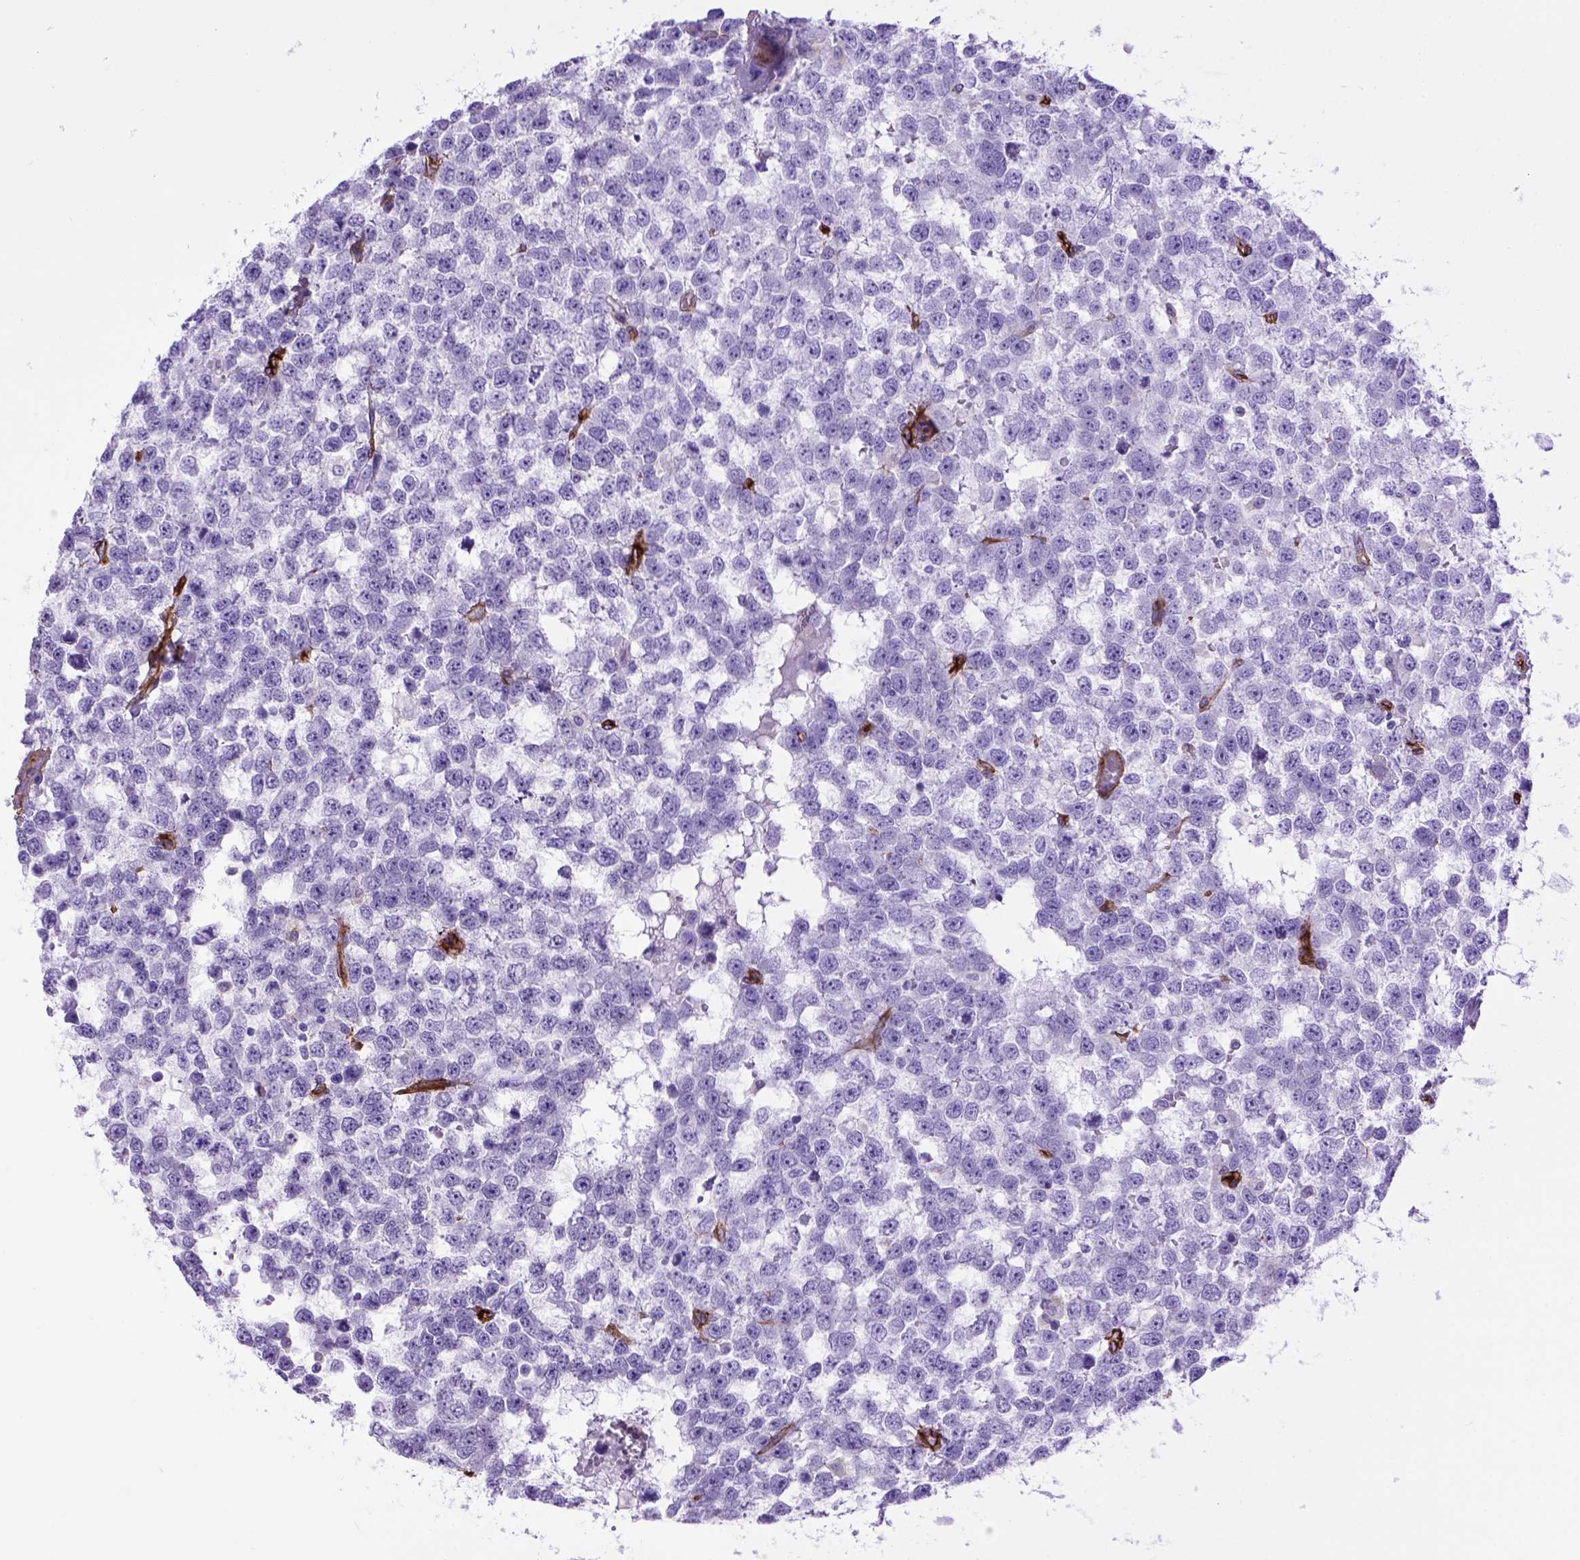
{"staining": {"intensity": "negative", "quantity": "none", "location": "none"}, "tissue": "testis cancer", "cell_type": "Tumor cells", "image_type": "cancer", "snomed": [{"axis": "morphology", "description": "Normal tissue, NOS"}, {"axis": "morphology", "description": "Seminoma, NOS"}, {"axis": "topography", "description": "Testis"}, {"axis": "topography", "description": "Epididymis"}], "caption": "The IHC micrograph has no significant positivity in tumor cells of testis cancer (seminoma) tissue. Nuclei are stained in blue.", "gene": "ENG", "patient": {"sex": "male", "age": 34}}